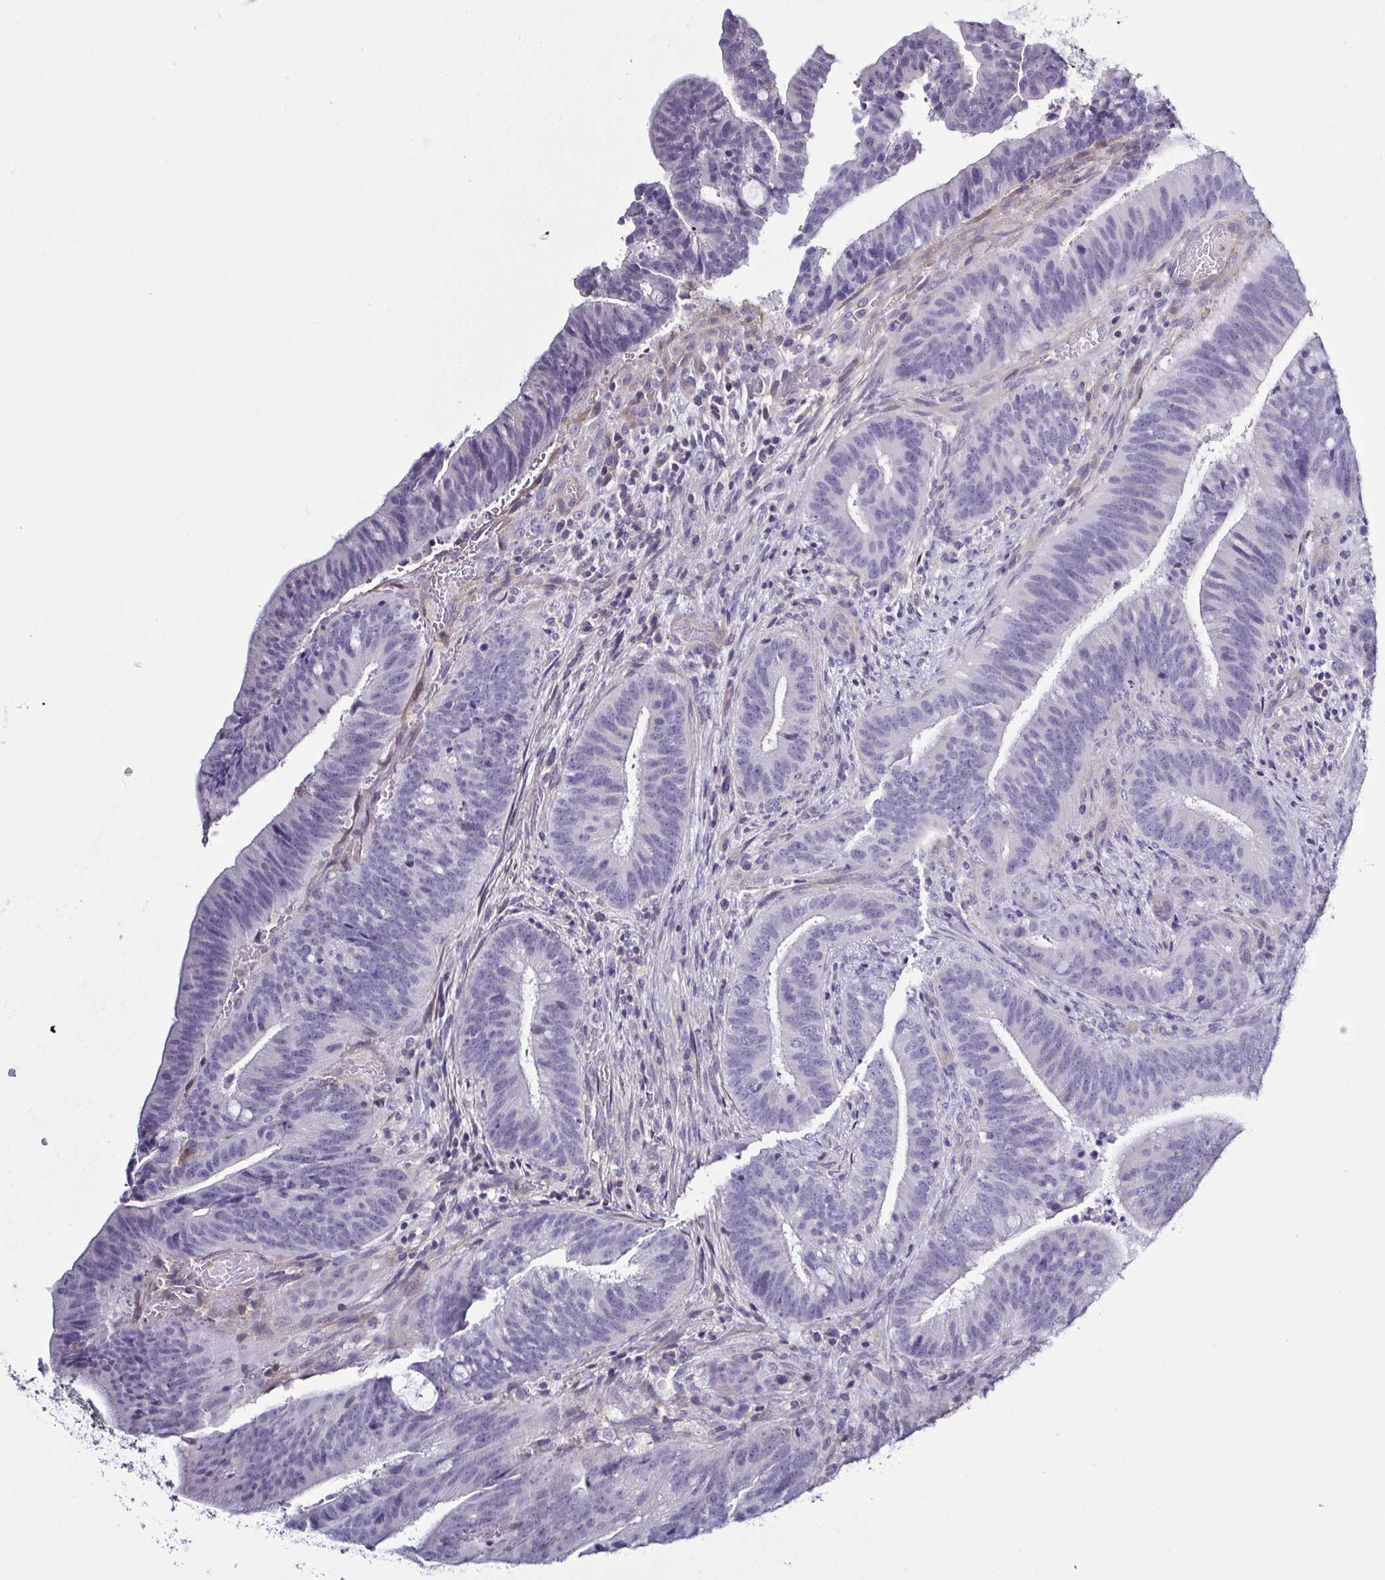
{"staining": {"intensity": "negative", "quantity": "none", "location": "none"}, "tissue": "colorectal cancer", "cell_type": "Tumor cells", "image_type": "cancer", "snomed": [{"axis": "morphology", "description": "Adenocarcinoma, NOS"}, {"axis": "topography", "description": "Colon"}], "caption": "IHC micrograph of human colorectal cancer (adenocarcinoma) stained for a protein (brown), which displays no staining in tumor cells.", "gene": "TNNT2", "patient": {"sex": "female", "age": 43}}